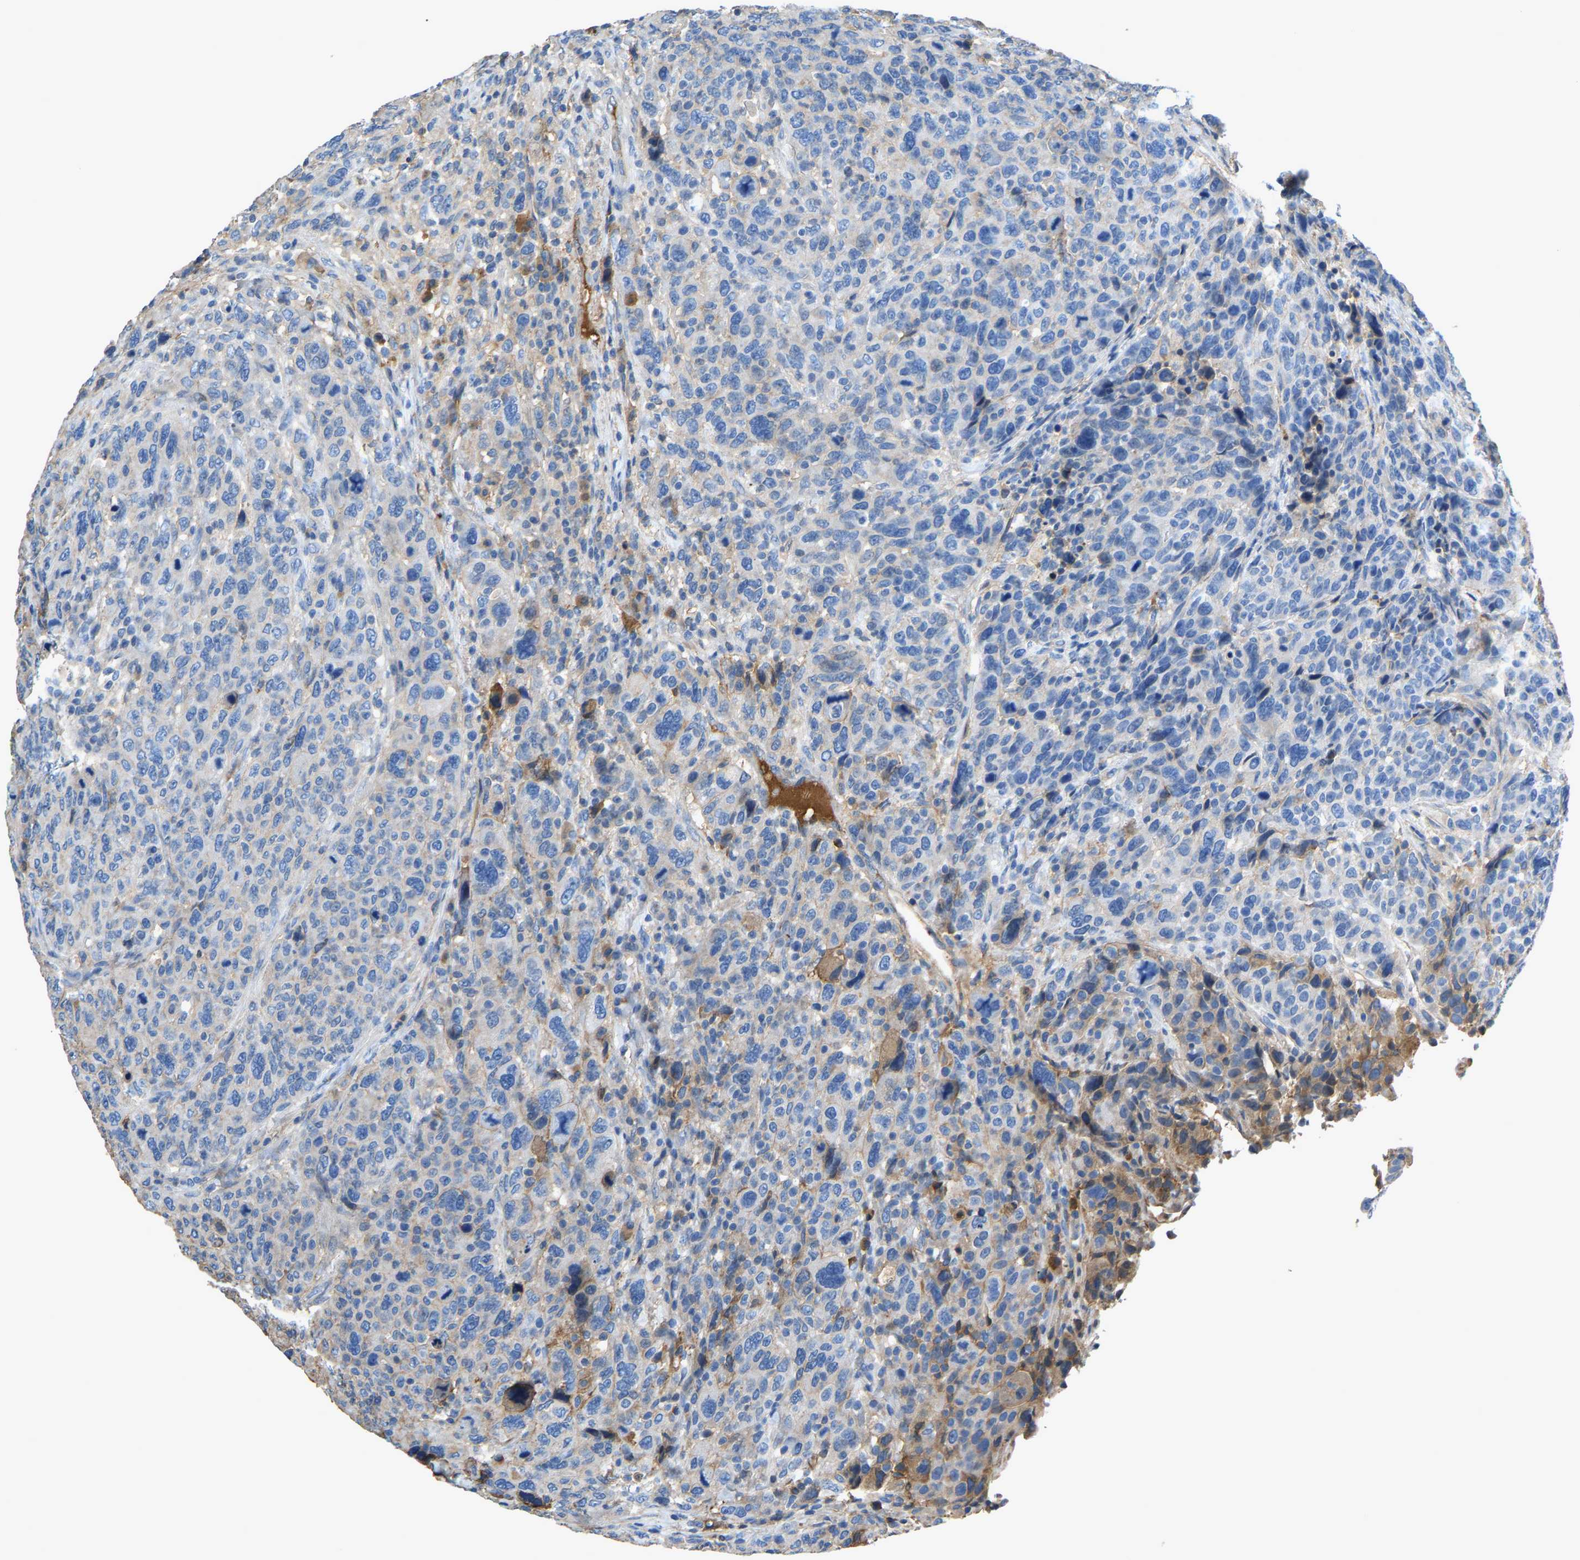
{"staining": {"intensity": "moderate", "quantity": "<25%", "location": "cytoplasmic/membranous"}, "tissue": "breast cancer", "cell_type": "Tumor cells", "image_type": "cancer", "snomed": [{"axis": "morphology", "description": "Duct carcinoma"}, {"axis": "topography", "description": "Breast"}], "caption": "DAB immunohistochemical staining of breast invasive ductal carcinoma reveals moderate cytoplasmic/membranous protein positivity in about <25% of tumor cells.", "gene": "STC1", "patient": {"sex": "female", "age": 37}}